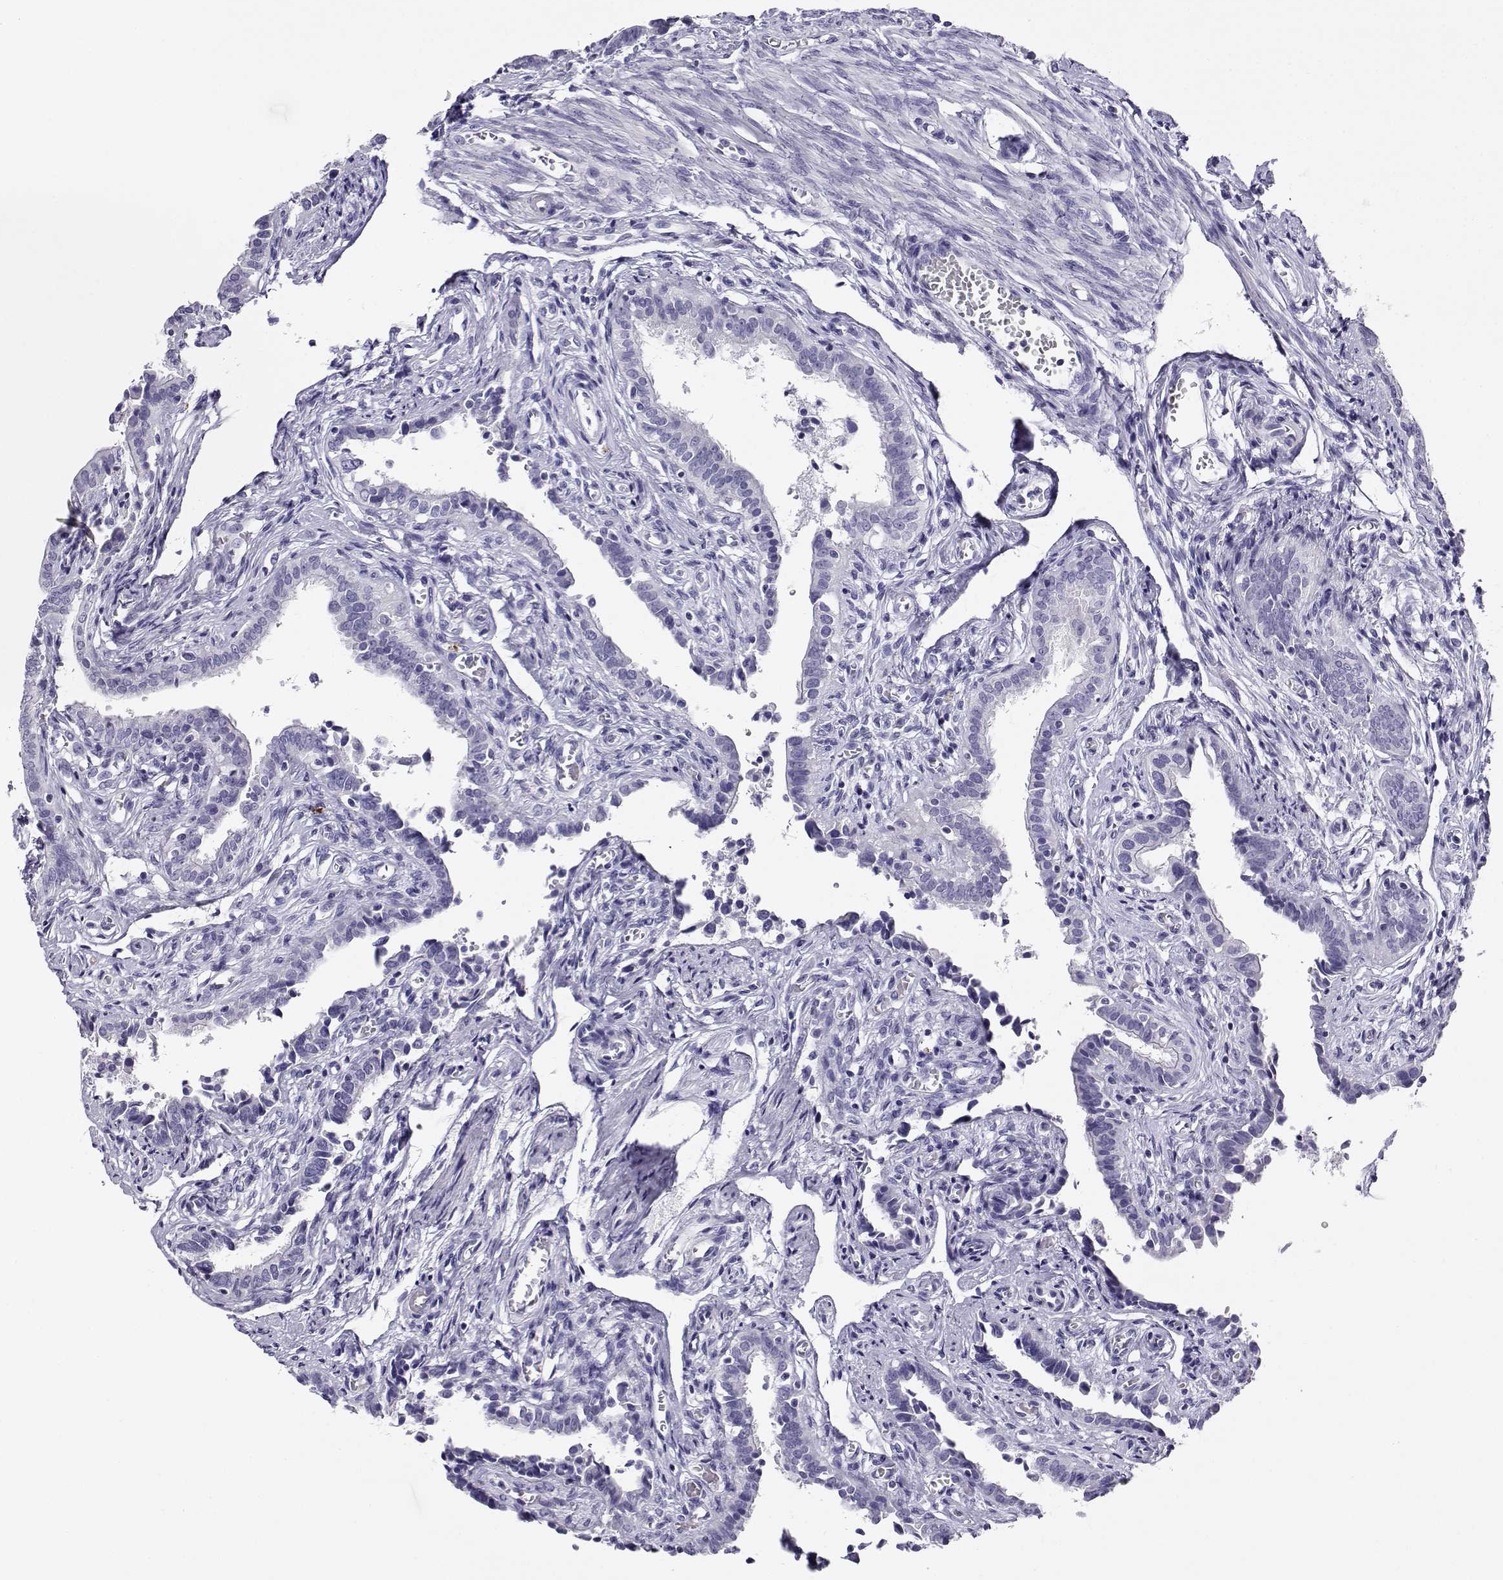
{"staining": {"intensity": "negative", "quantity": "none", "location": "none"}, "tissue": "fallopian tube", "cell_type": "Glandular cells", "image_type": "normal", "snomed": [{"axis": "morphology", "description": "Normal tissue, NOS"}, {"axis": "morphology", "description": "Carcinoma, endometroid"}, {"axis": "topography", "description": "Fallopian tube"}, {"axis": "topography", "description": "Ovary"}], "caption": "Micrograph shows no protein expression in glandular cells of normal fallopian tube.", "gene": "CABS1", "patient": {"sex": "female", "age": 42}}